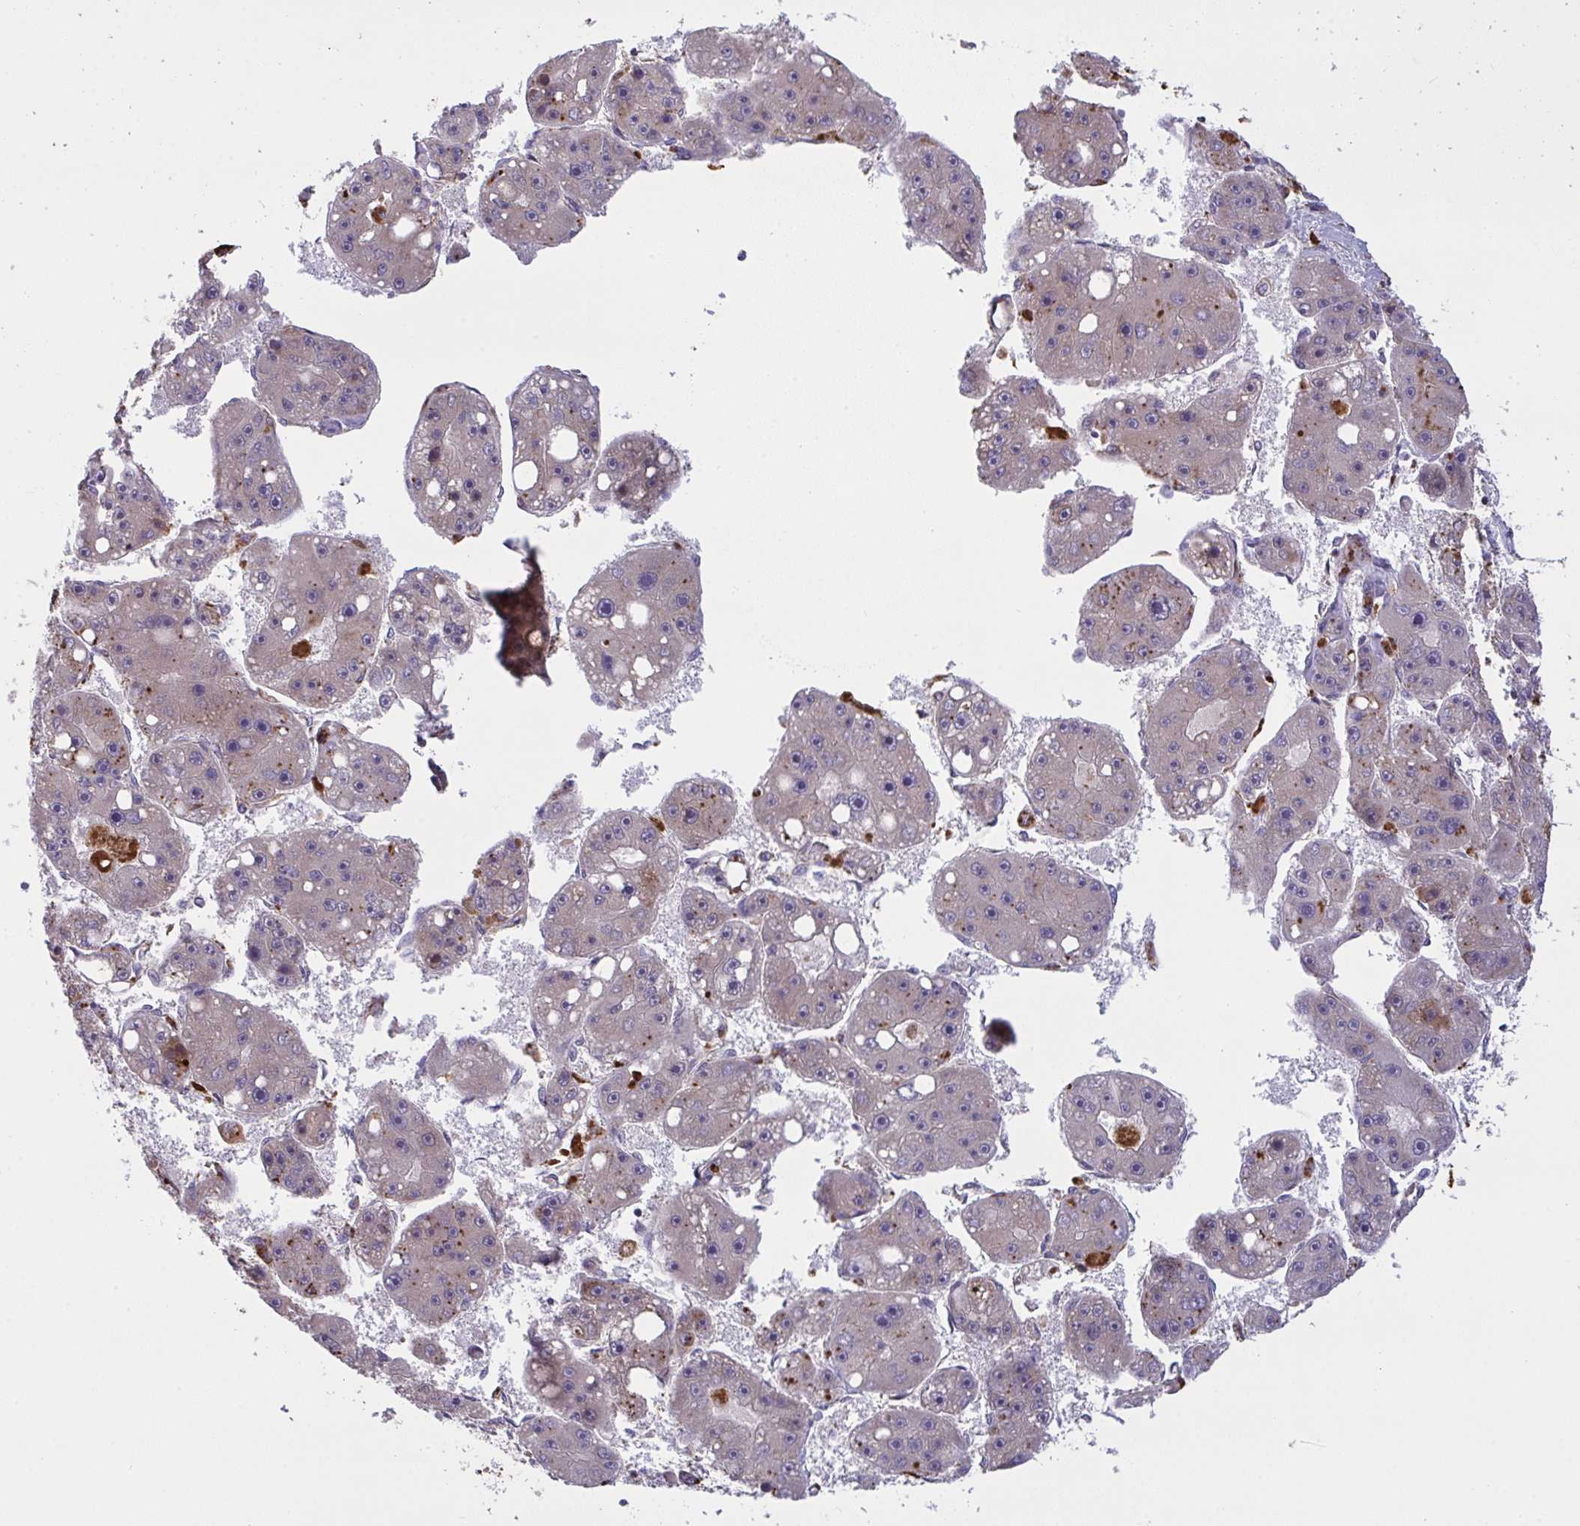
{"staining": {"intensity": "weak", "quantity": "25%-75%", "location": "cytoplasmic/membranous"}, "tissue": "liver cancer", "cell_type": "Tumor cells", "image_type": "cancer", "snomed": [{"axis": "morphology", "description": "Carcinoma, Hepatocellular, NOS"}, {"axis": "topography", "description": "Liver"}], "caption": "Immunohistochemistry histopathology image of neoplastic tissue: hepatocellular carcinoma (liver) stained using IHC exhibits low levels of weak protein expression localized specifically in the cytoplasmic/membranous of tumor cells, appearing as a cytoplasmic/membranous brown color.", "gene": "MICOS10", "patient": {"sex": "female", "age": 61}}